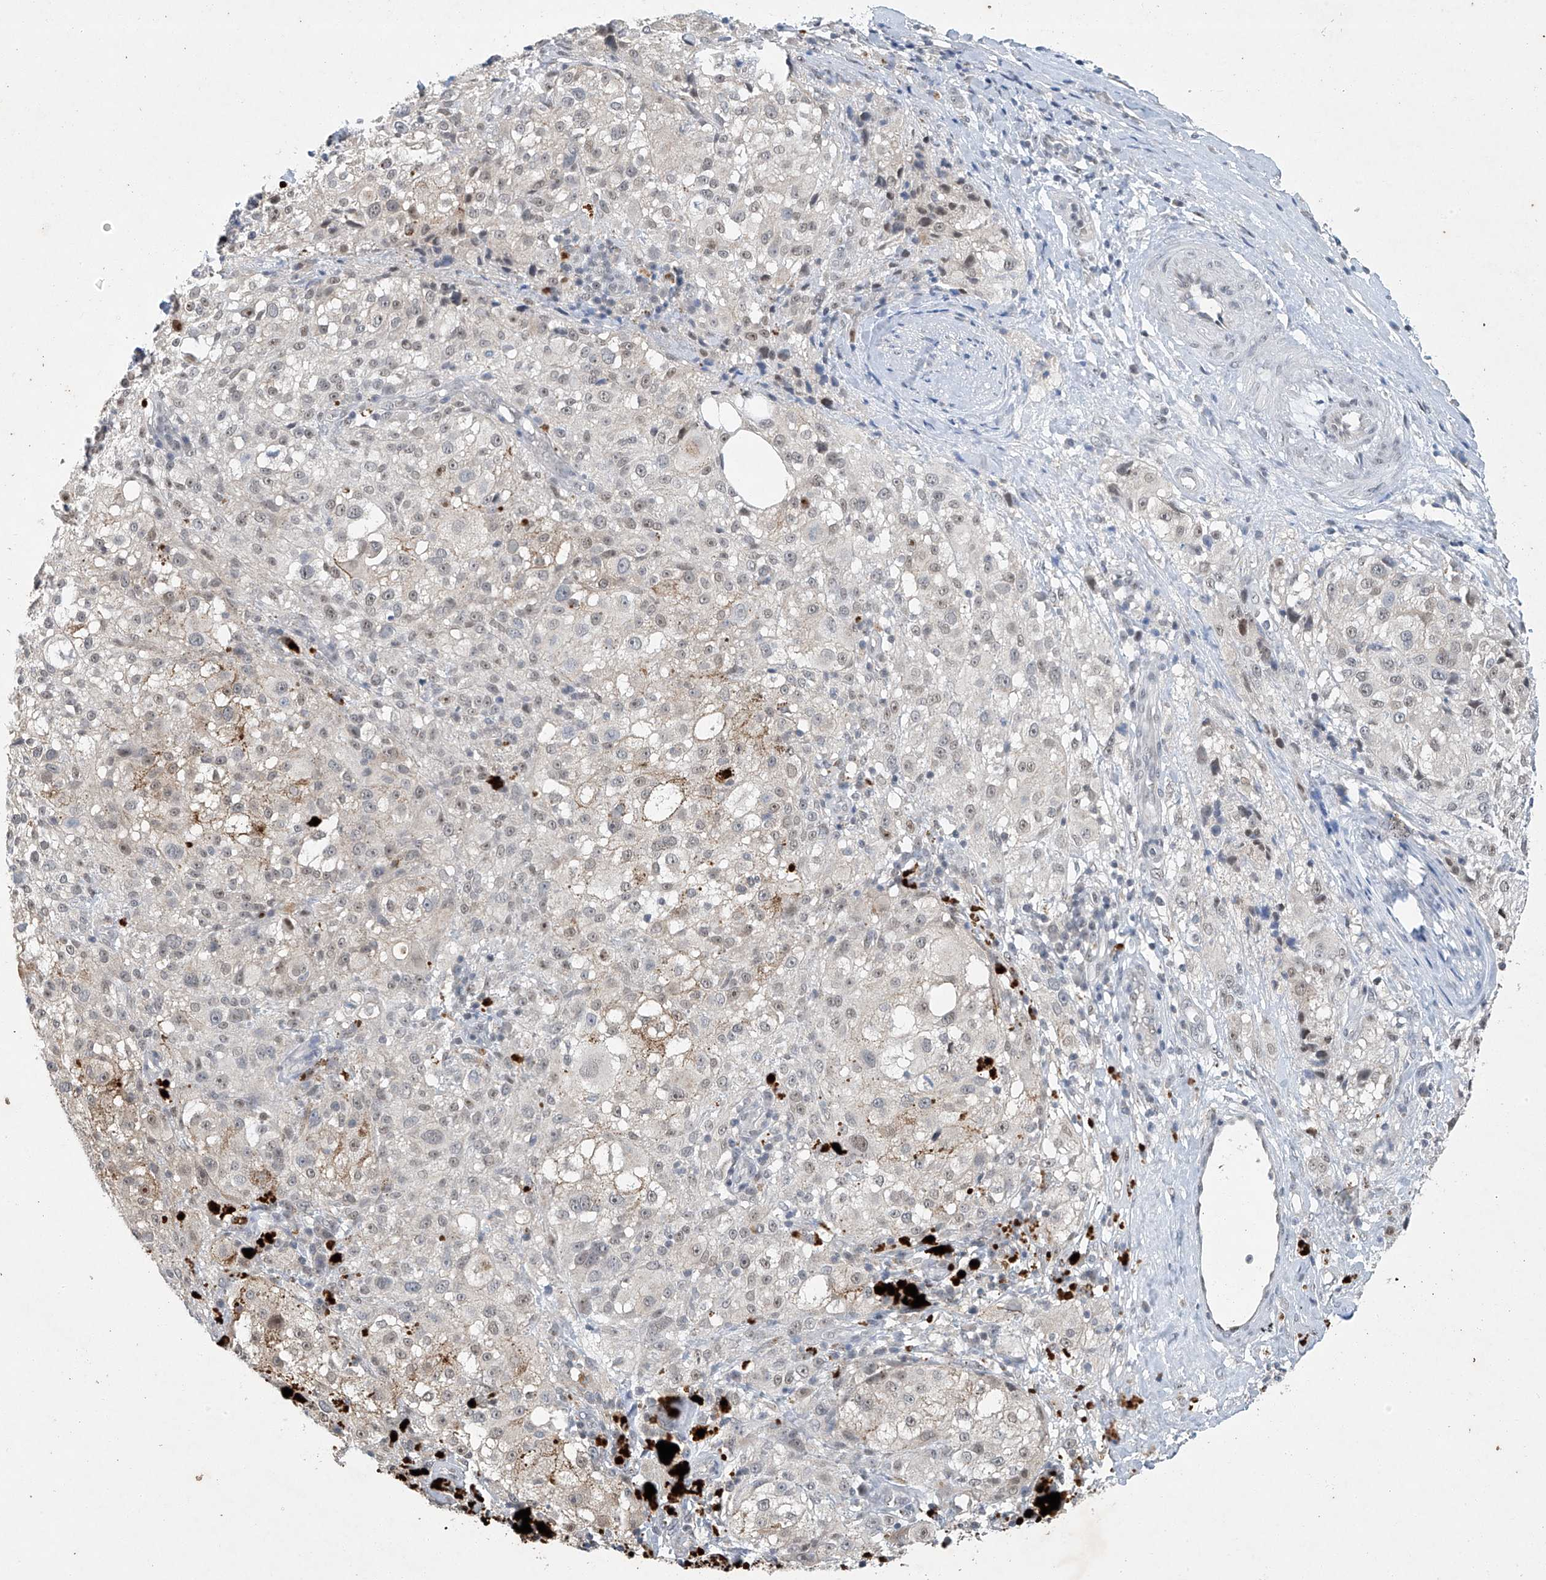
{"staining": {"intensity": "negative", "quantity": "none", "location": "none"}, "tissue": "melanoma", "cell_type": "Tumor cells", "image_type": "cancer", "snomed": [{"axis": "morphology", "description": "Necrosis, NOS"}, {"axis": "morphology", "description": "Malignant melanoma, NOS"}, {"axis": "topography", "description": "Skin"}], "caption": "This is an immunohistochemistry micrograph of melanoma. There is no positivity in tumor cells.", "gene": "TAF8", "patient": {"sex": "female", "age": 87}}